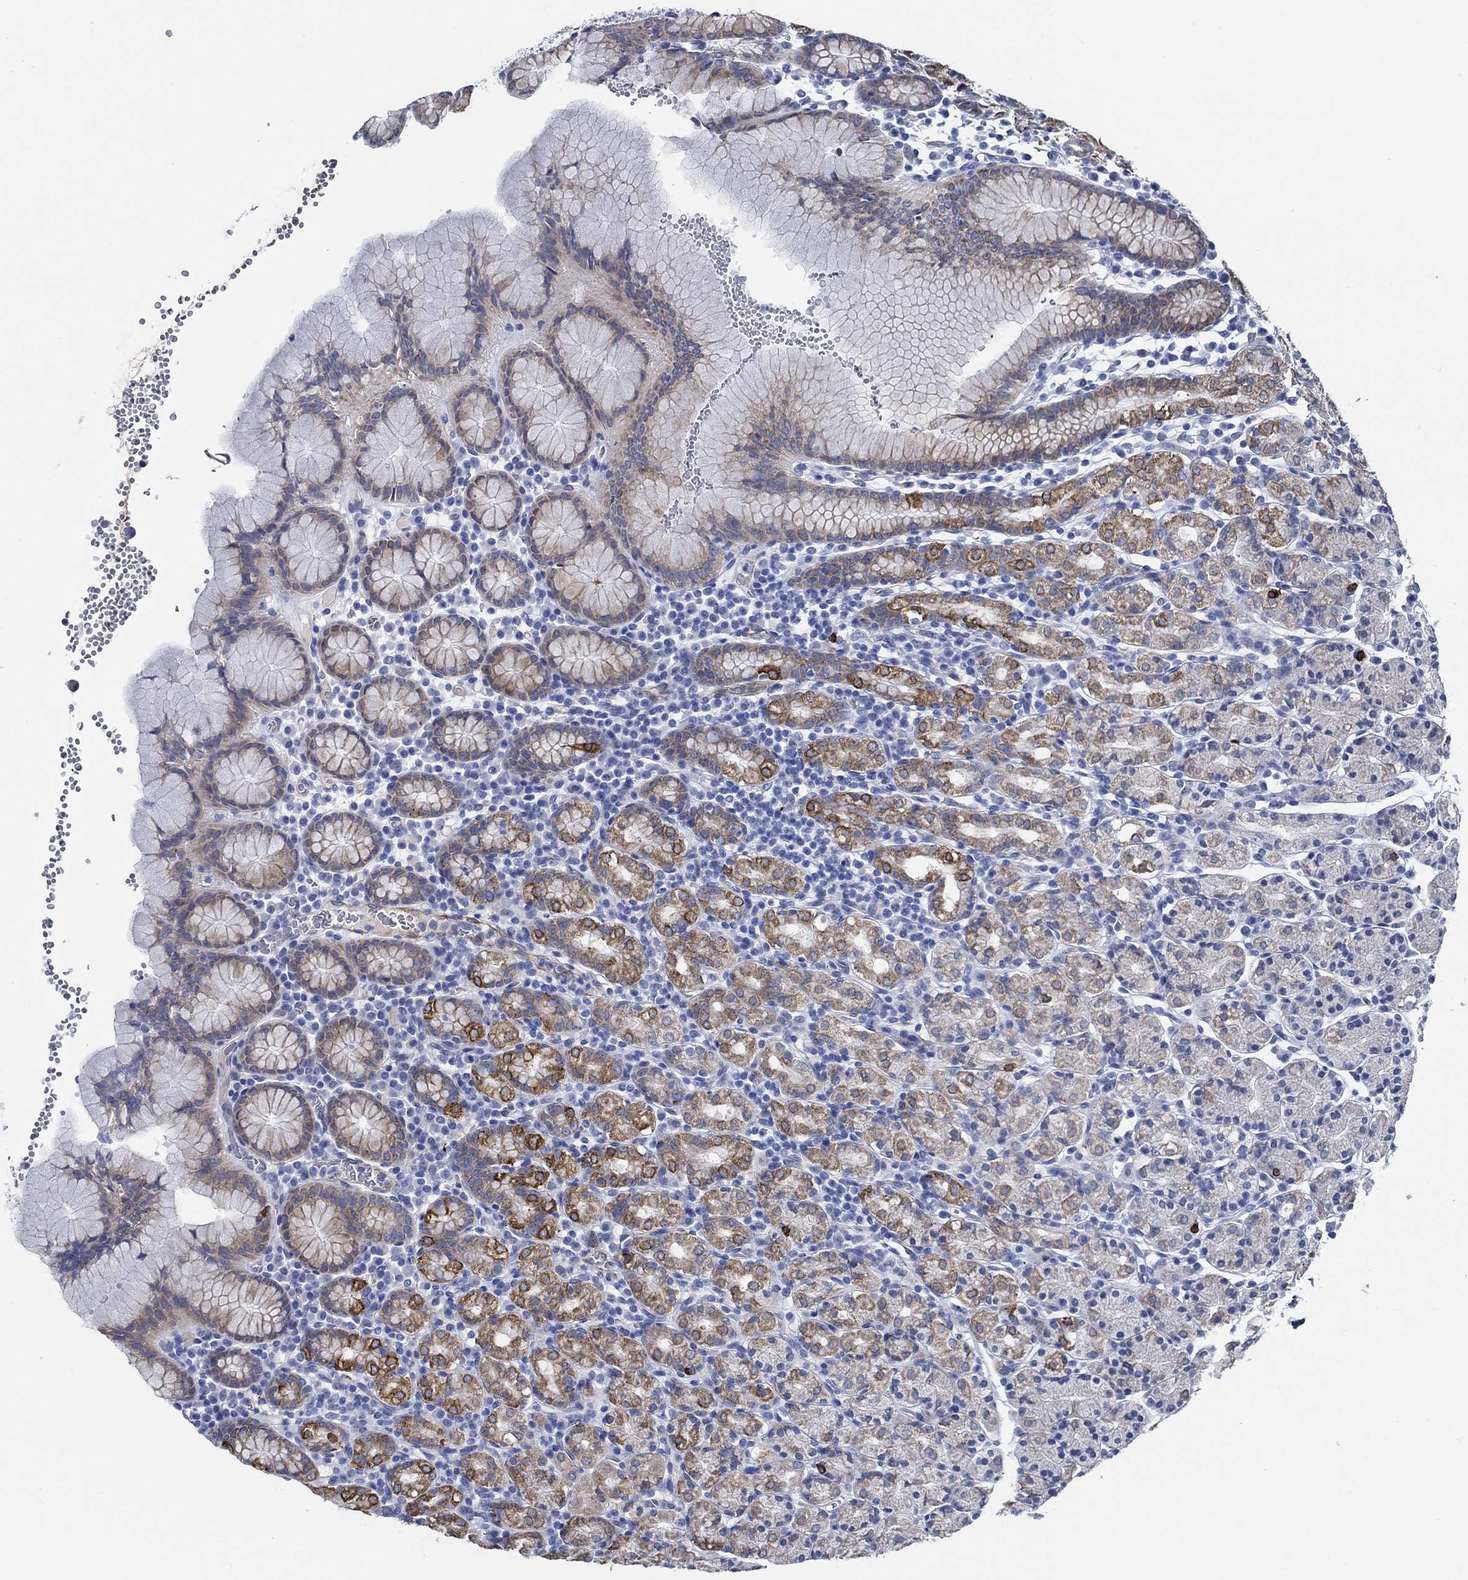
{"staining": {"intensity": "strong", "quantity": "<25%", "location": "cytoplasmic/membranous"}, "tissue": "stomach", "cell_type": "Glandular cells", "image_type": "normal", "snomed": [{"axis": "morphology", "description": "Normal tissue, NOS"}, {"axis": "topography", "description": "Stomach, upper"}, {"axis": "topography", "description": "Stomach"}], "caption": "A brown stain labels strong cytoplasmic/membranous staining of a protein in glandular cells of benign stomach. (DAB (3,3'-diaminobenzidine) IHC, brown staining for protein, blue staining for nuclei).", "gene": "HECW2", "patient": {"sex": "male", "age": 62}}